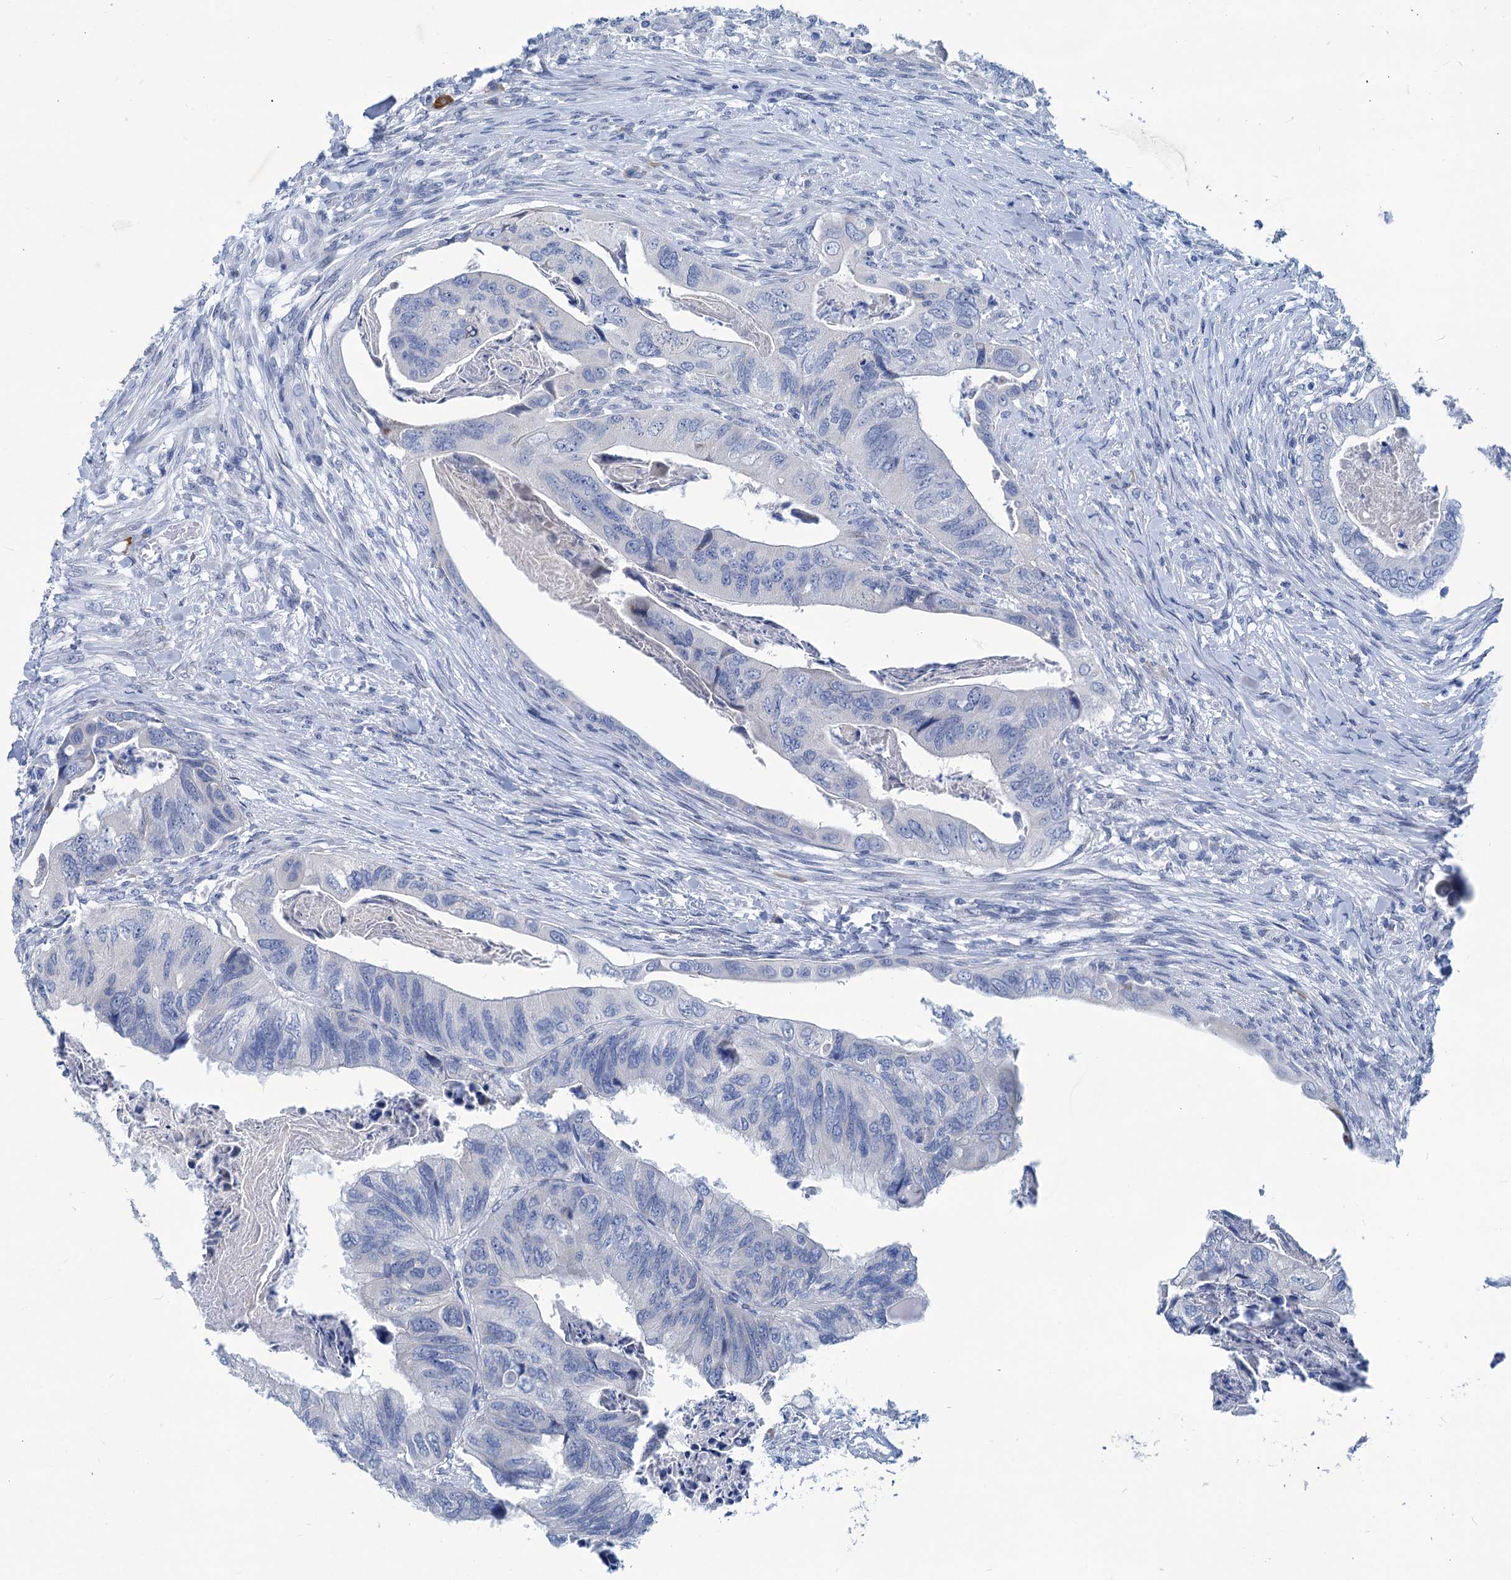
{"staining": {"intensity": "negative", "quantity": "none", "location": "none"}, "tissue": "colorectal cancer", "cell_type": "Tumor cells", "image_type": "cancer", "snomed": [{"axis": "morphology", "description": "Adenocarcinoma, NOS"}, {"axis": "topography", "description": "Rectum"}], "caption": "An immunohistochemistry (IHC) image of colorectal cancer is shown. There is no staining in tumor cells of colorectal cancer. (DAB (3,3'-diaminobenzidine) immunohistochemistry visualized using brightfield microscopy, high magnification).", "gene": "NEU3", "patient": {"sex": "male", "age": 63}}